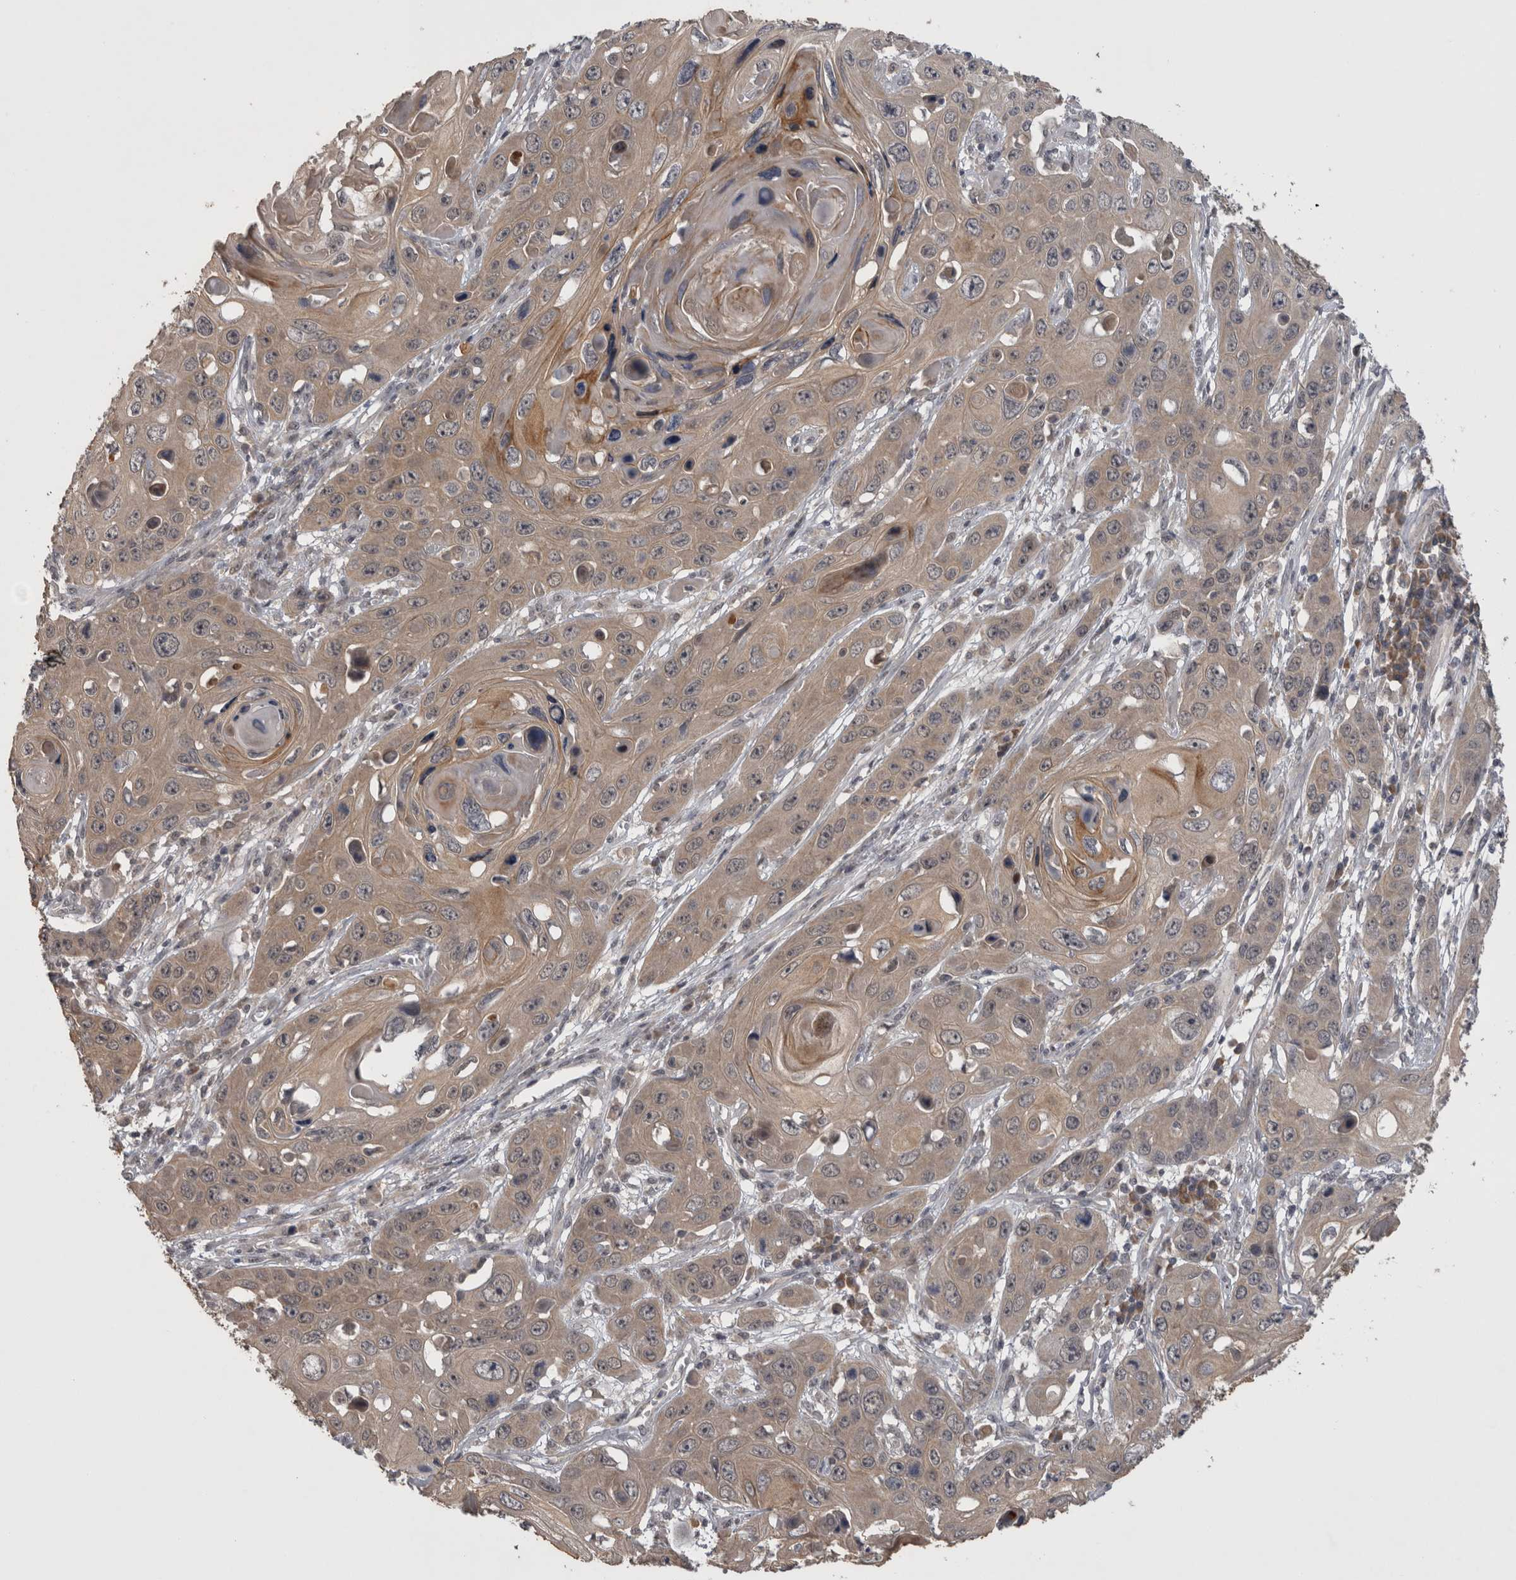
{"staining": {"intensity": "moderate", "quantity": ">75%", "location": "cytoplasmic/membranous"}, "tissue": "skin cancer", "cell_type": "Tumor cells", "image_type": "cancer", "snomed": [{"axis": "morphology", "description": "Squamous cell carcinoma, NOS"}, {"axis": "topography", "description": "Skin"}], "caption": "Immunohistochemistry micrograph of neoplastic tissue: human skin cancer stained using immunohistochemistry shows medium levels of moderate protein expression localized specifically in the cytoplasmic/membranous of tumor cells, appearing as a cytoplasmic/membranous brown color.", "gene": "ZNF114", "patient": {"sex": "male", "age": 55}}